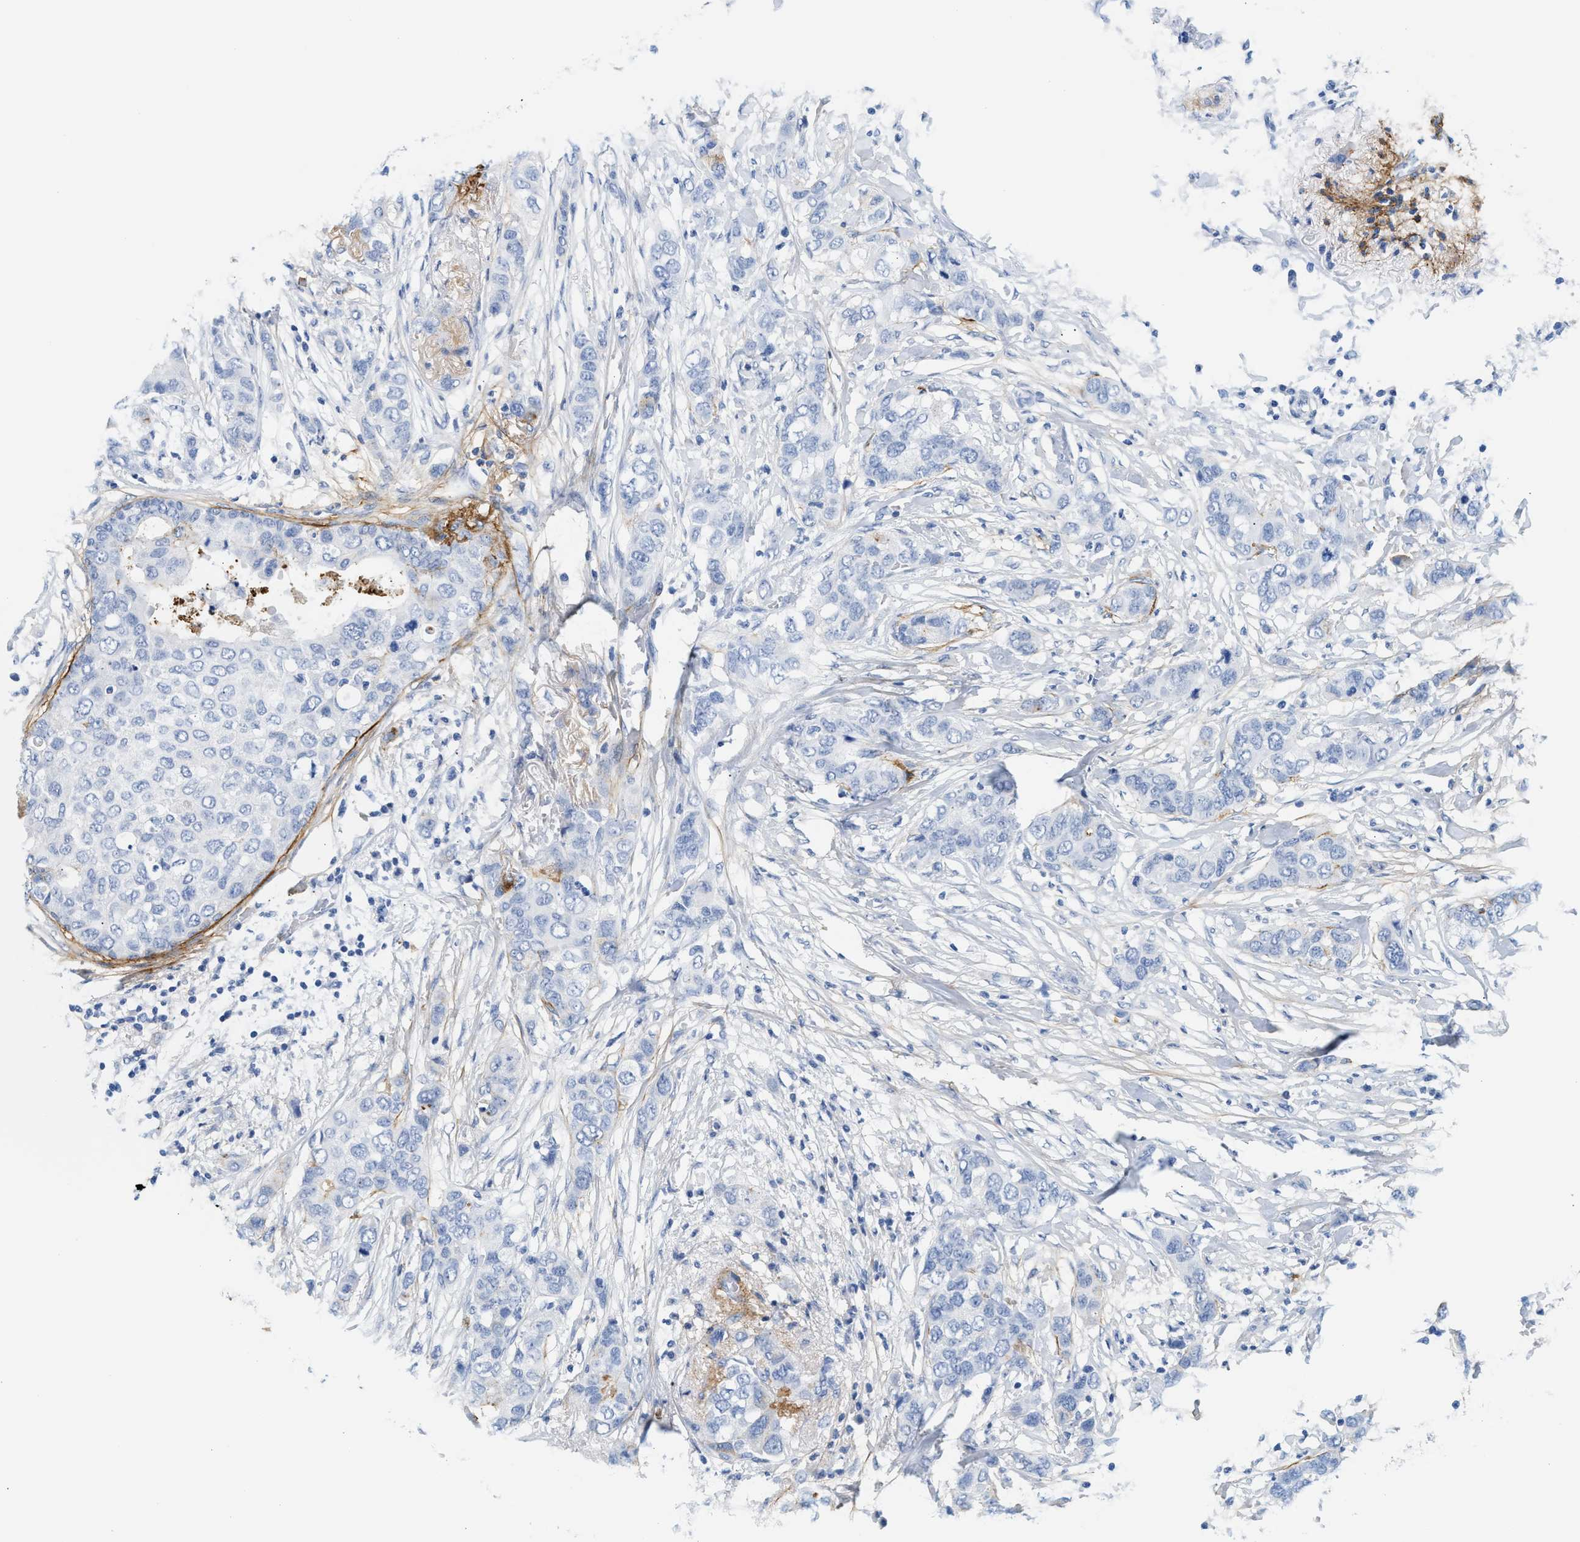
{"staining": {"intensity": "negative", "quantity": "none", "location": "none"}, "tissue": "breast cancer", "cell_type": "Tumor cells", "image_type": "cancer", "snomed": [{"axis": "morphology", "description": "Duct carcinoma"}, {"axis": "topography", "description": "Breast"}], "caption": "This image is of invasive ductal carcinoma (breast) stained with immunohistochemistry (IHC) to label a protein in brown with the nuclei are counter-stained blue. There is no staining in tumor cells.", "gene": "TNR", "patient": {"sex": "female", "age": 50}}